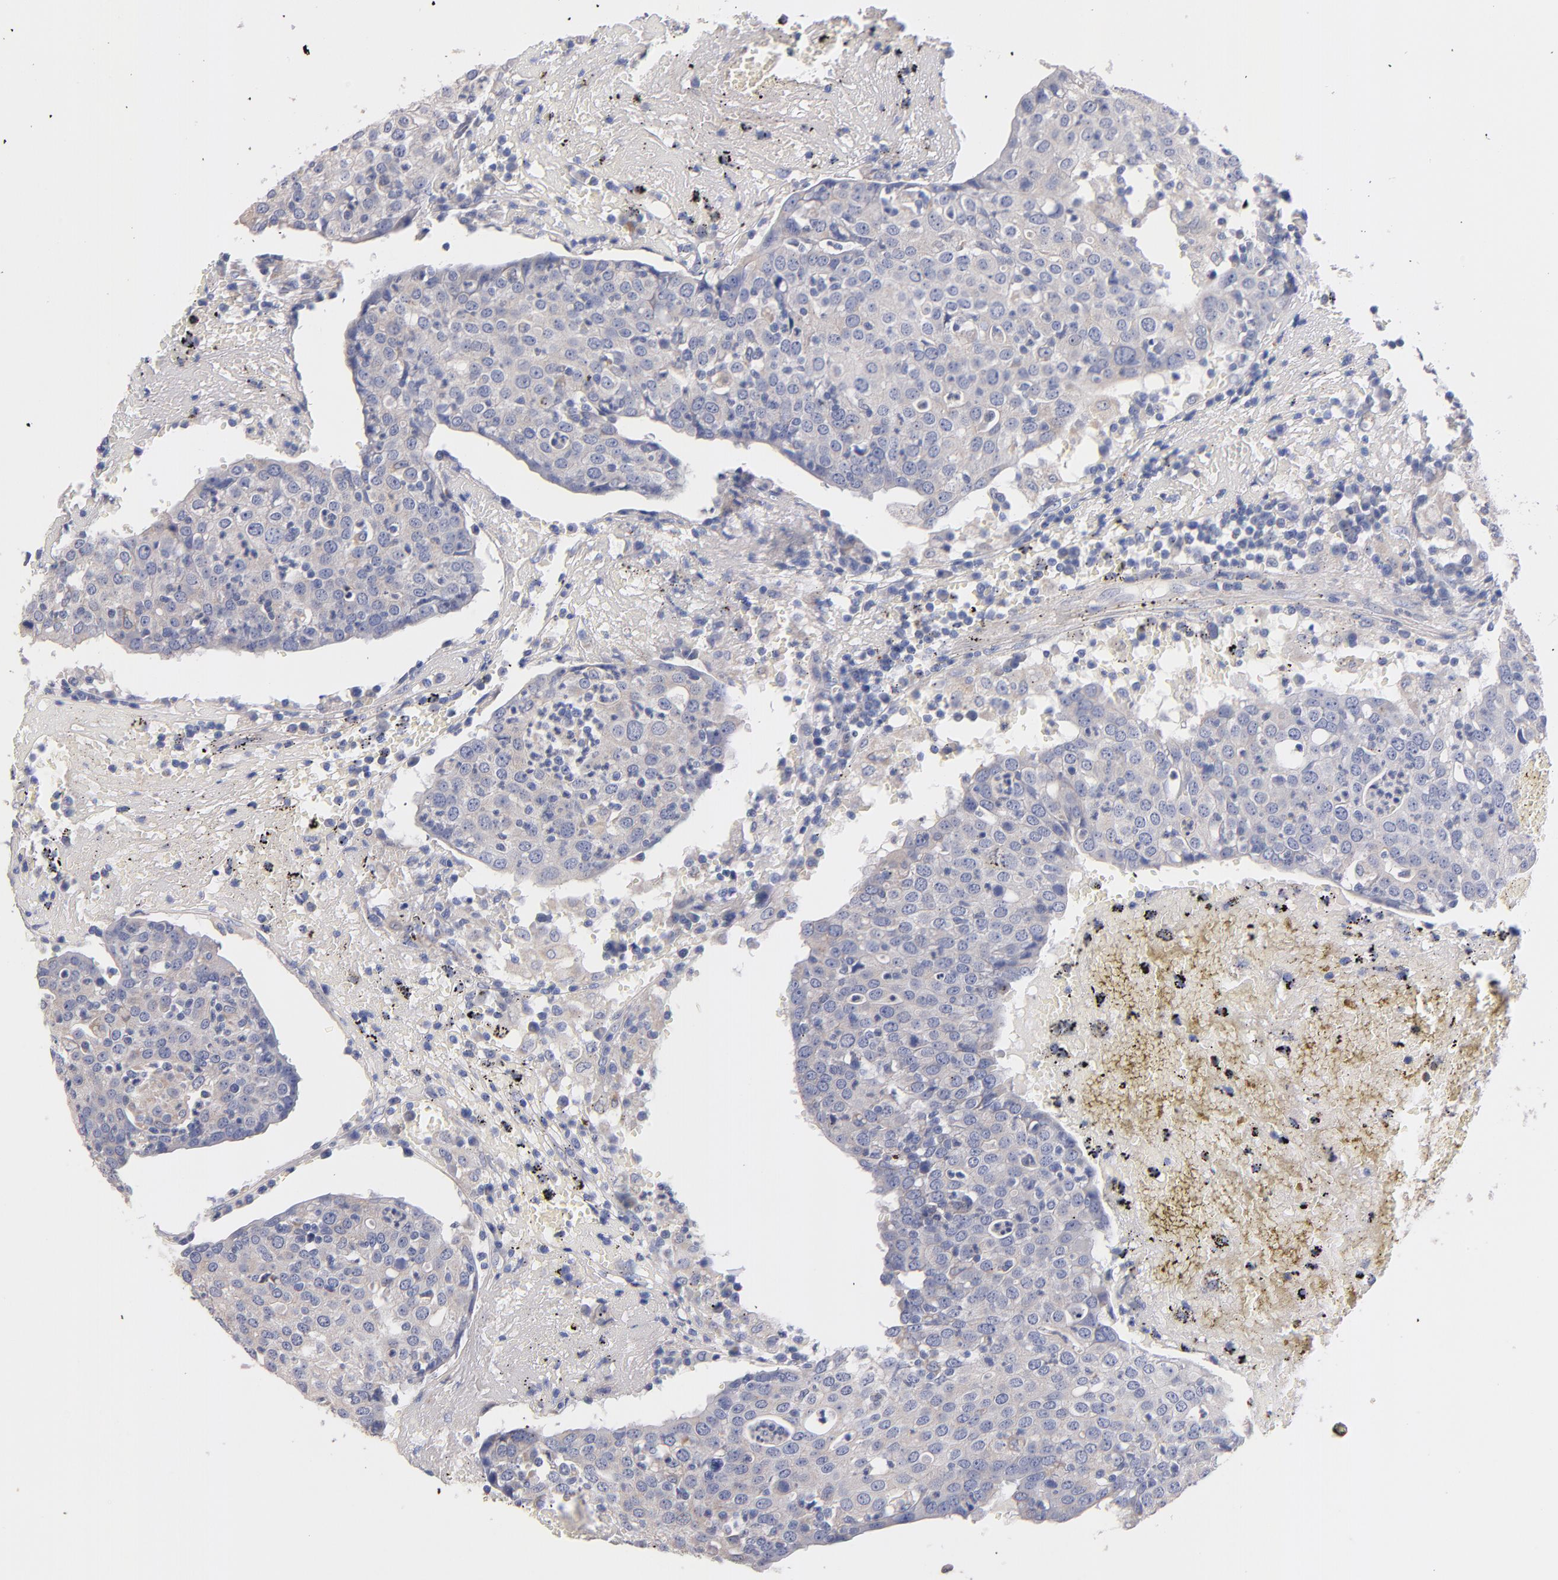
{"staining": {"intensity": "negative", "quantity": "none", "location": "none"}, "tissue": "head and neck cancer", "cell_type": "Tumor cells", "image_type": "cancer", "snomed": [{"axis": "morphology", "description": "Adenocarcinoma, NOS"}, {"axis": "topography", "description": "Salivary gland"}, {"axis": "topography", "description": "Head-Neck"}], "caption": "This is an immunohistochemistry (IHC) photomicrograph of human head and neck cancer (adenocarcinoma). There is no staining in tumor cells.", "gene": "CNTNAP2", "patient": {"sex": "female", "age": 65}}